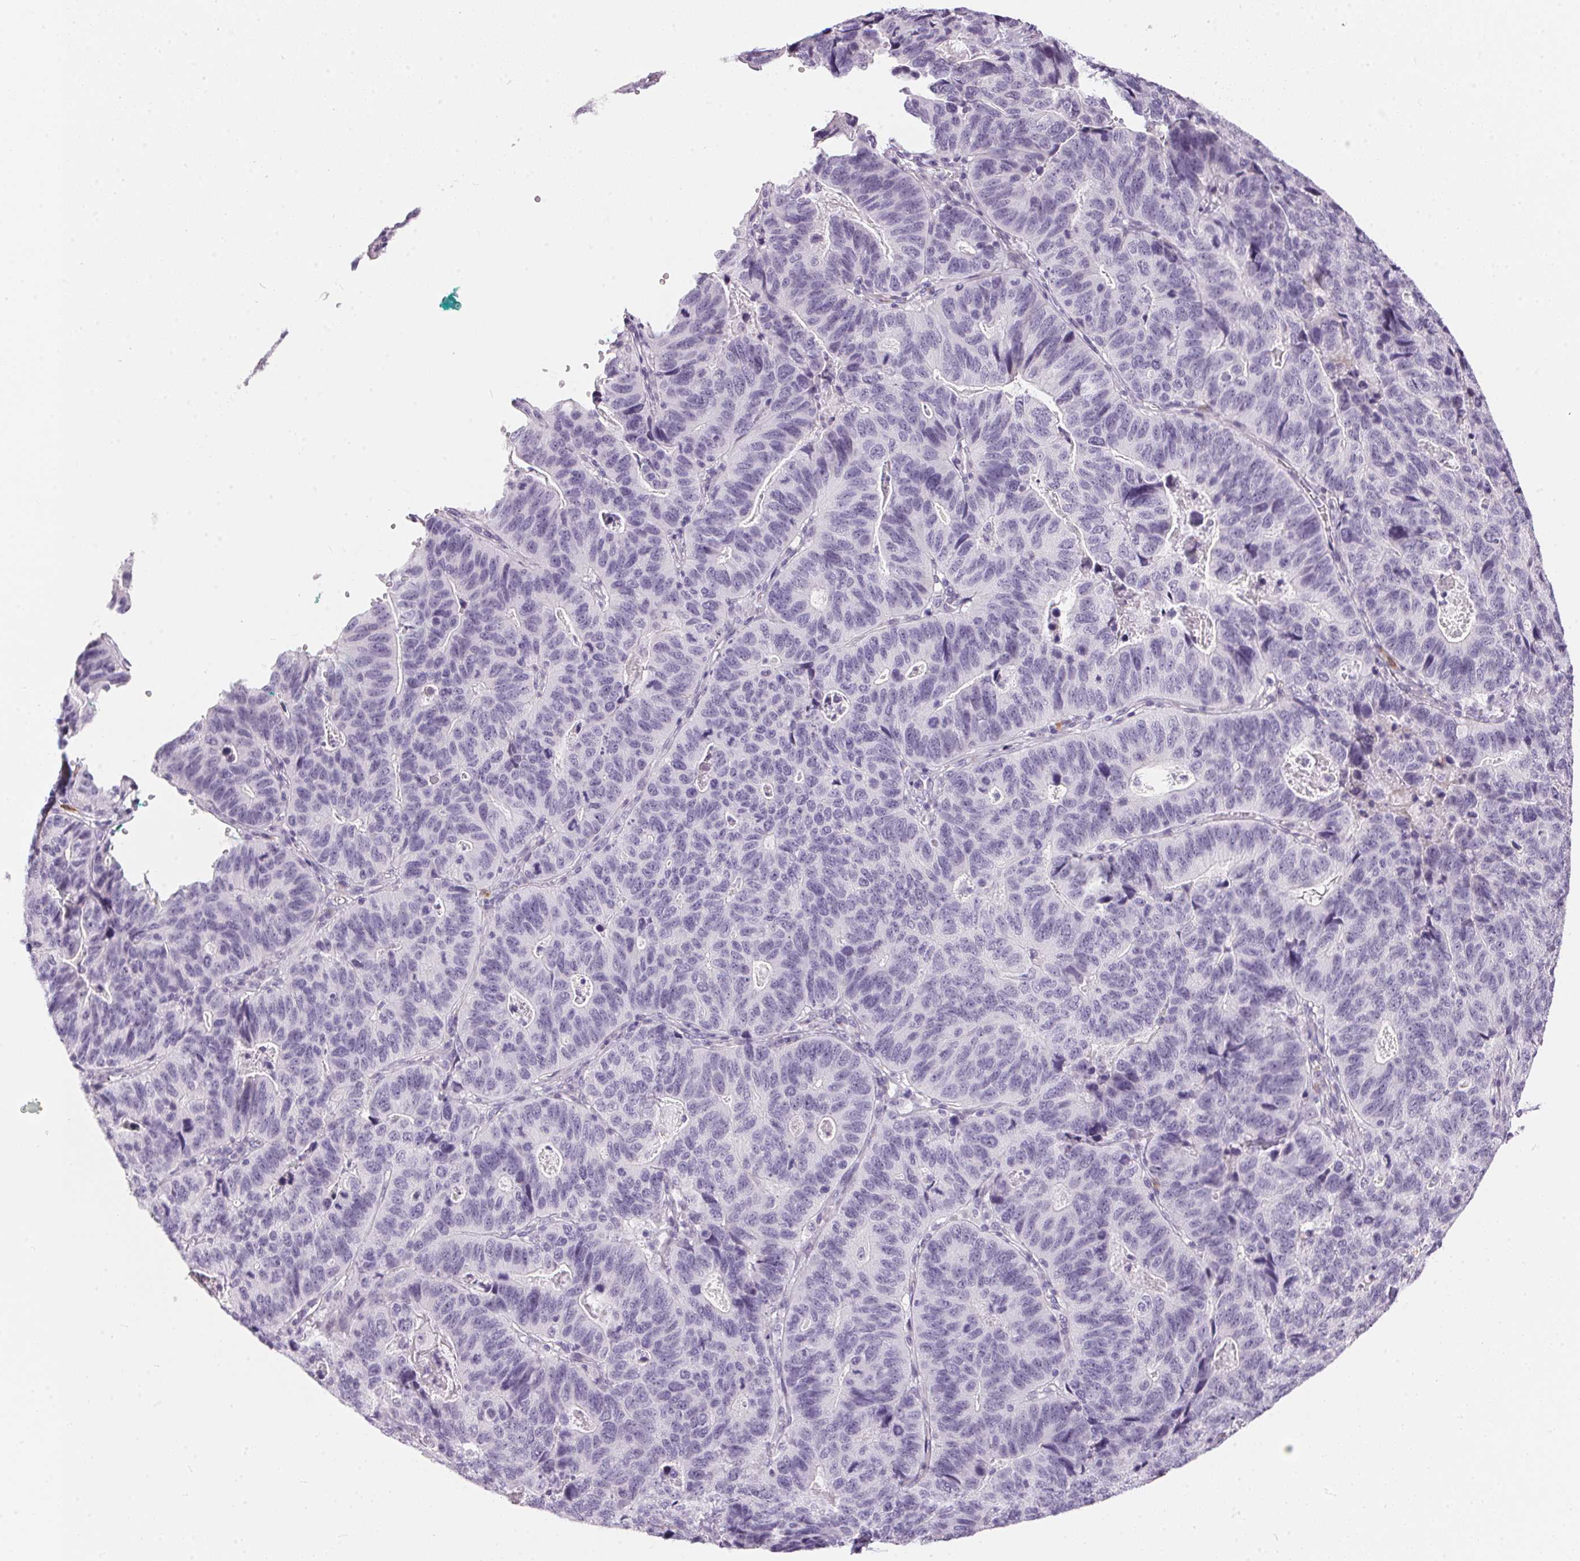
{"staining": {"intensity": "negative", "quantity": "none", "location": "none"}, "tissue": "stomach cancer", "cell_type": "Tumor cells", "image_type": "cancer", "snomed": [{"axis": "morphology", "description": "Adenocarcinoma, NOS"}, {"axis": "topography", "description": "Stomach, upper"}], "caption": "Immunohistochemical staining of stomach cancer exhibits no significant positivity in tumor cells. (Immunohistochemistry (ihc), brightfield microscopy, high magnification).", "gene": "CADPS", "patient": {"sex": "female", "age": 67}}